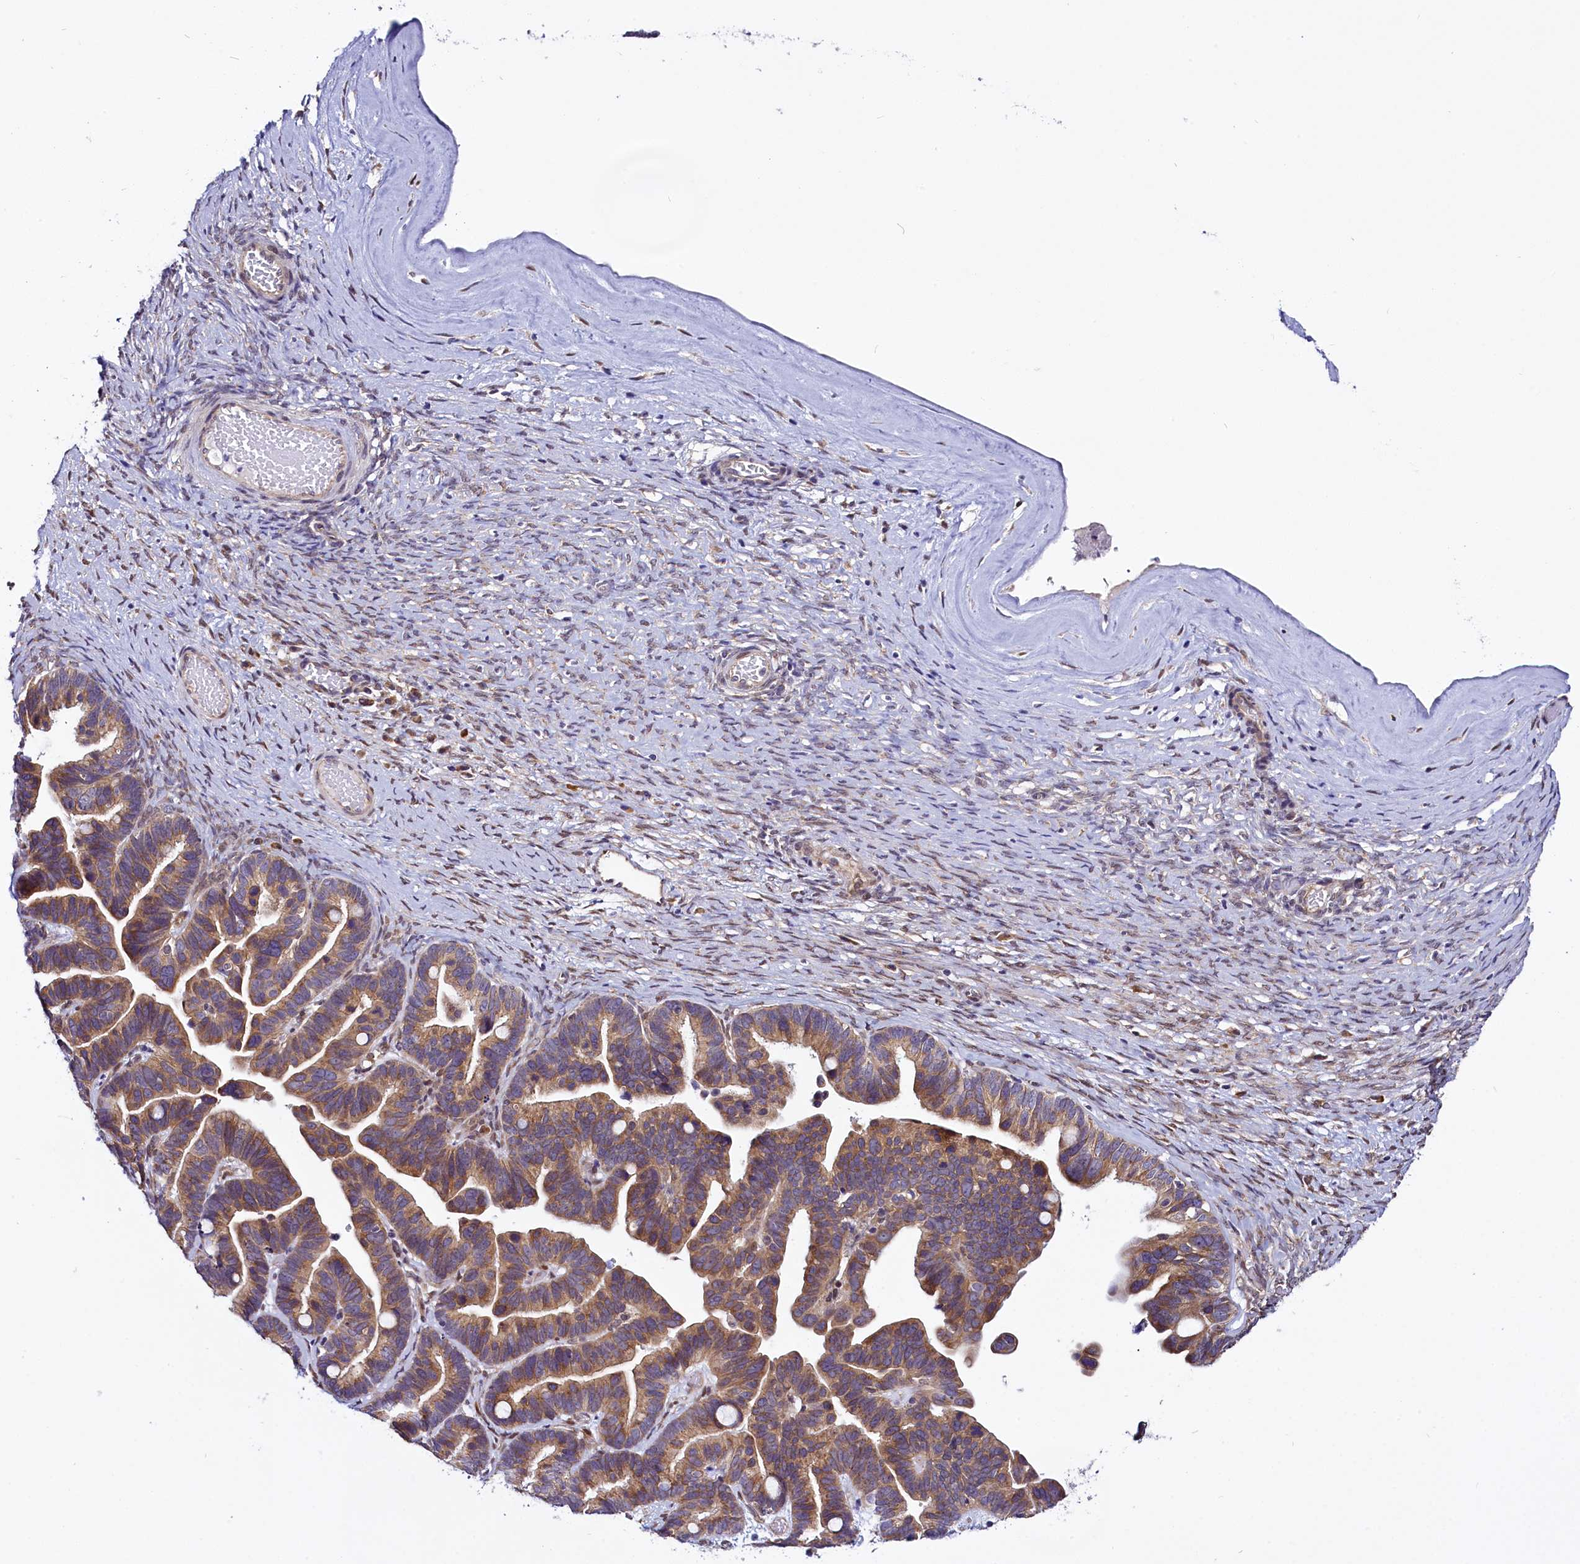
{"staining": {"intensity": "moderate", "quantity": ">75%", "location": "cytoplasmic/membranous"}, "tissue": "ovarian cancer", "cell_type": "Tumor cells", "image_type": "cancer", "snomed": [{"axis": "morphology", "description": "Cystadenocarcinoma, serous, NOS"}, {"axis": "topography", "description": "Ovary"}], "caption": "An image of ovarian serous cystadenocarcinoma stained for a protein demonstrates moderate cytoplasmic/membranous brown staining in tumor cells.", "gene": "UACA", "patient": {"sex": "female", "age": 56}}